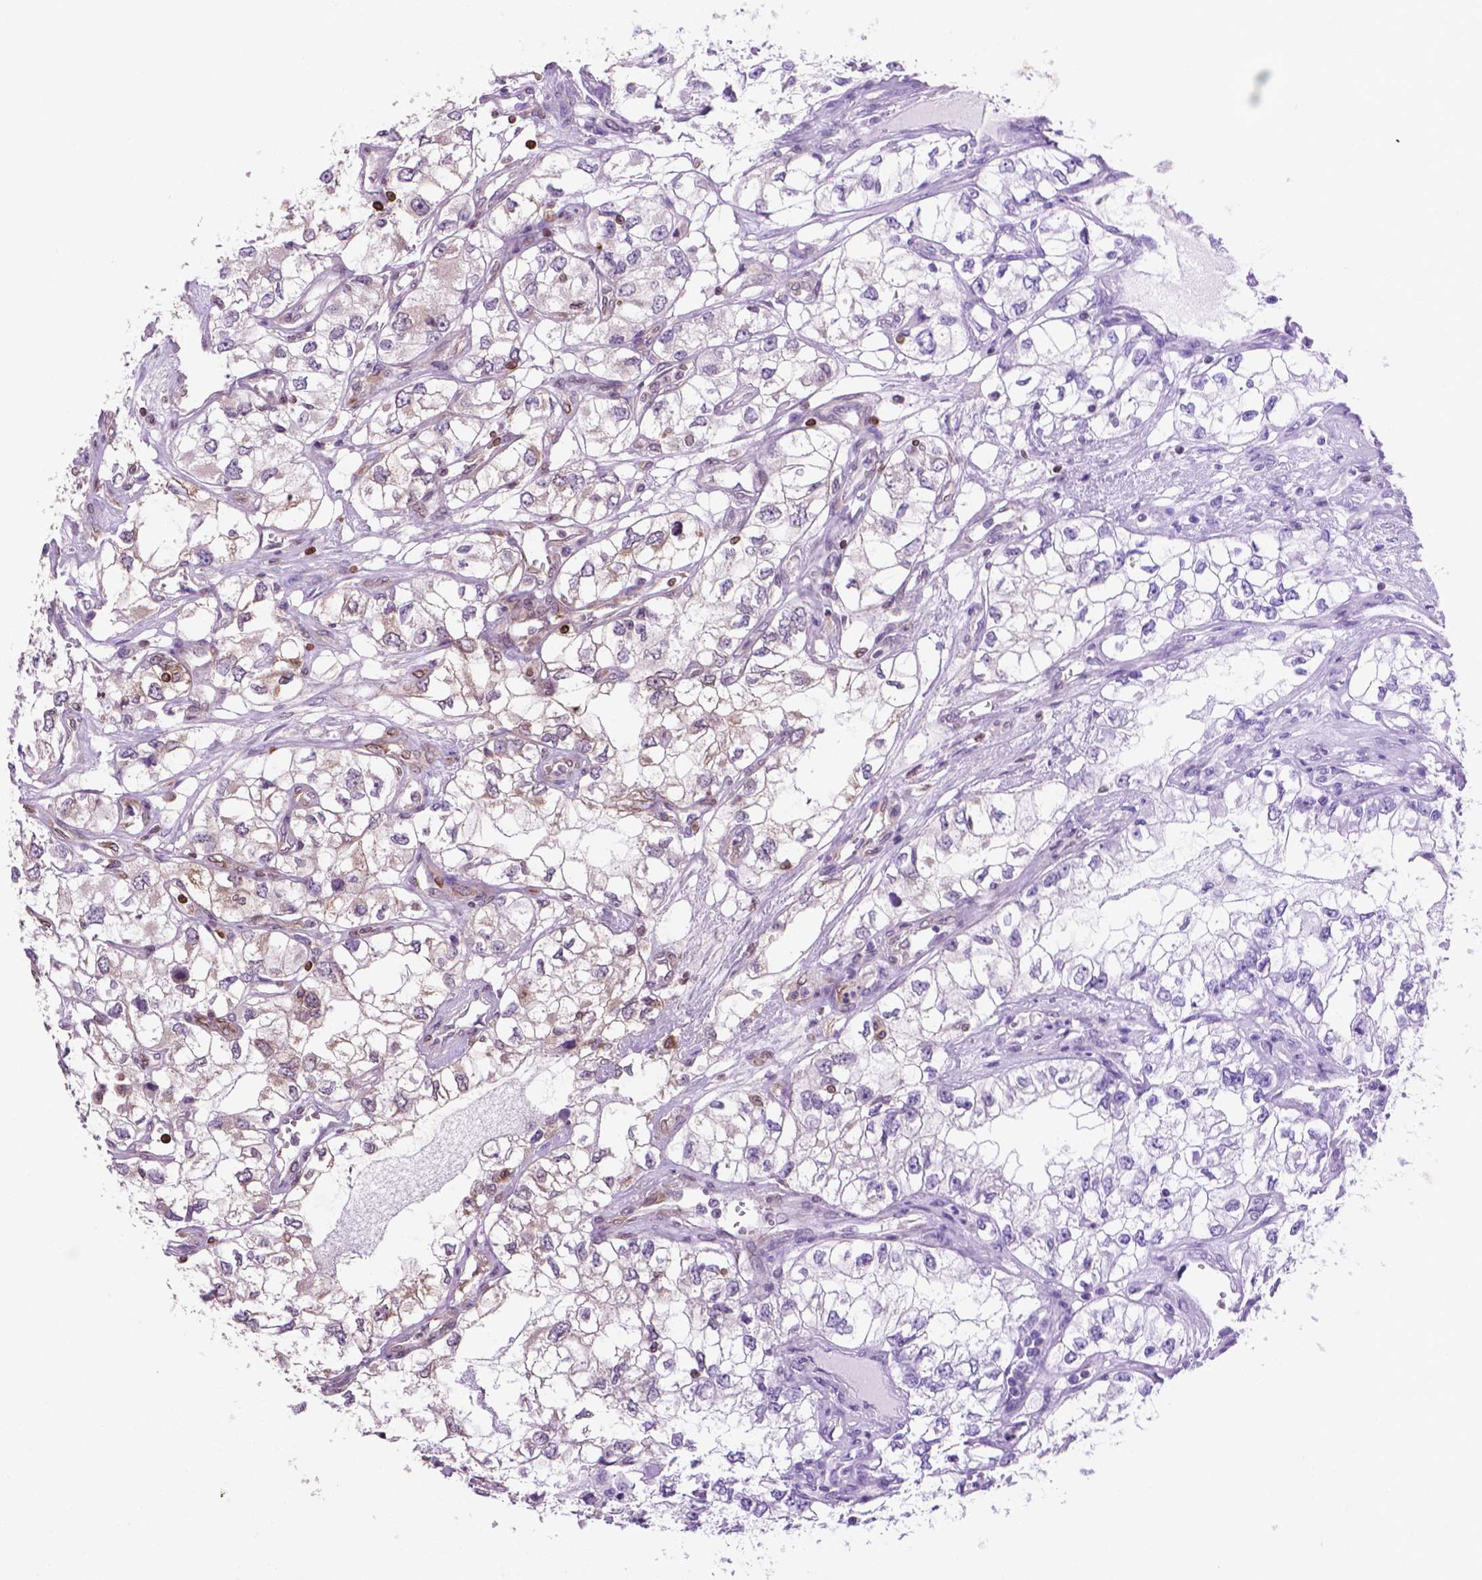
{"staining": {"intensity": "negative", "quantity": "none", "location": "none"}, "tissue": "renal cancer", "cell_type": "Tumor cells", "image_type": "cancer", "snomed": [{"axis": "morphology", "description": "Adenocarcinoma, NOS"}, {"axis": "topography", "description": "Kidney"}], "caption": "Renal adenocarcinoma was stained to show a protein in brown. There is no significant expression in tumor cells. (Stains: DAB (3,3'-diaminobenzidine) immunohistochemistry with hematoxylin counter stain, Microscopy: brightfield microscopy at high magnification).", "gene": "BCL2", "patient": {"sex": "female", "age": 59}}